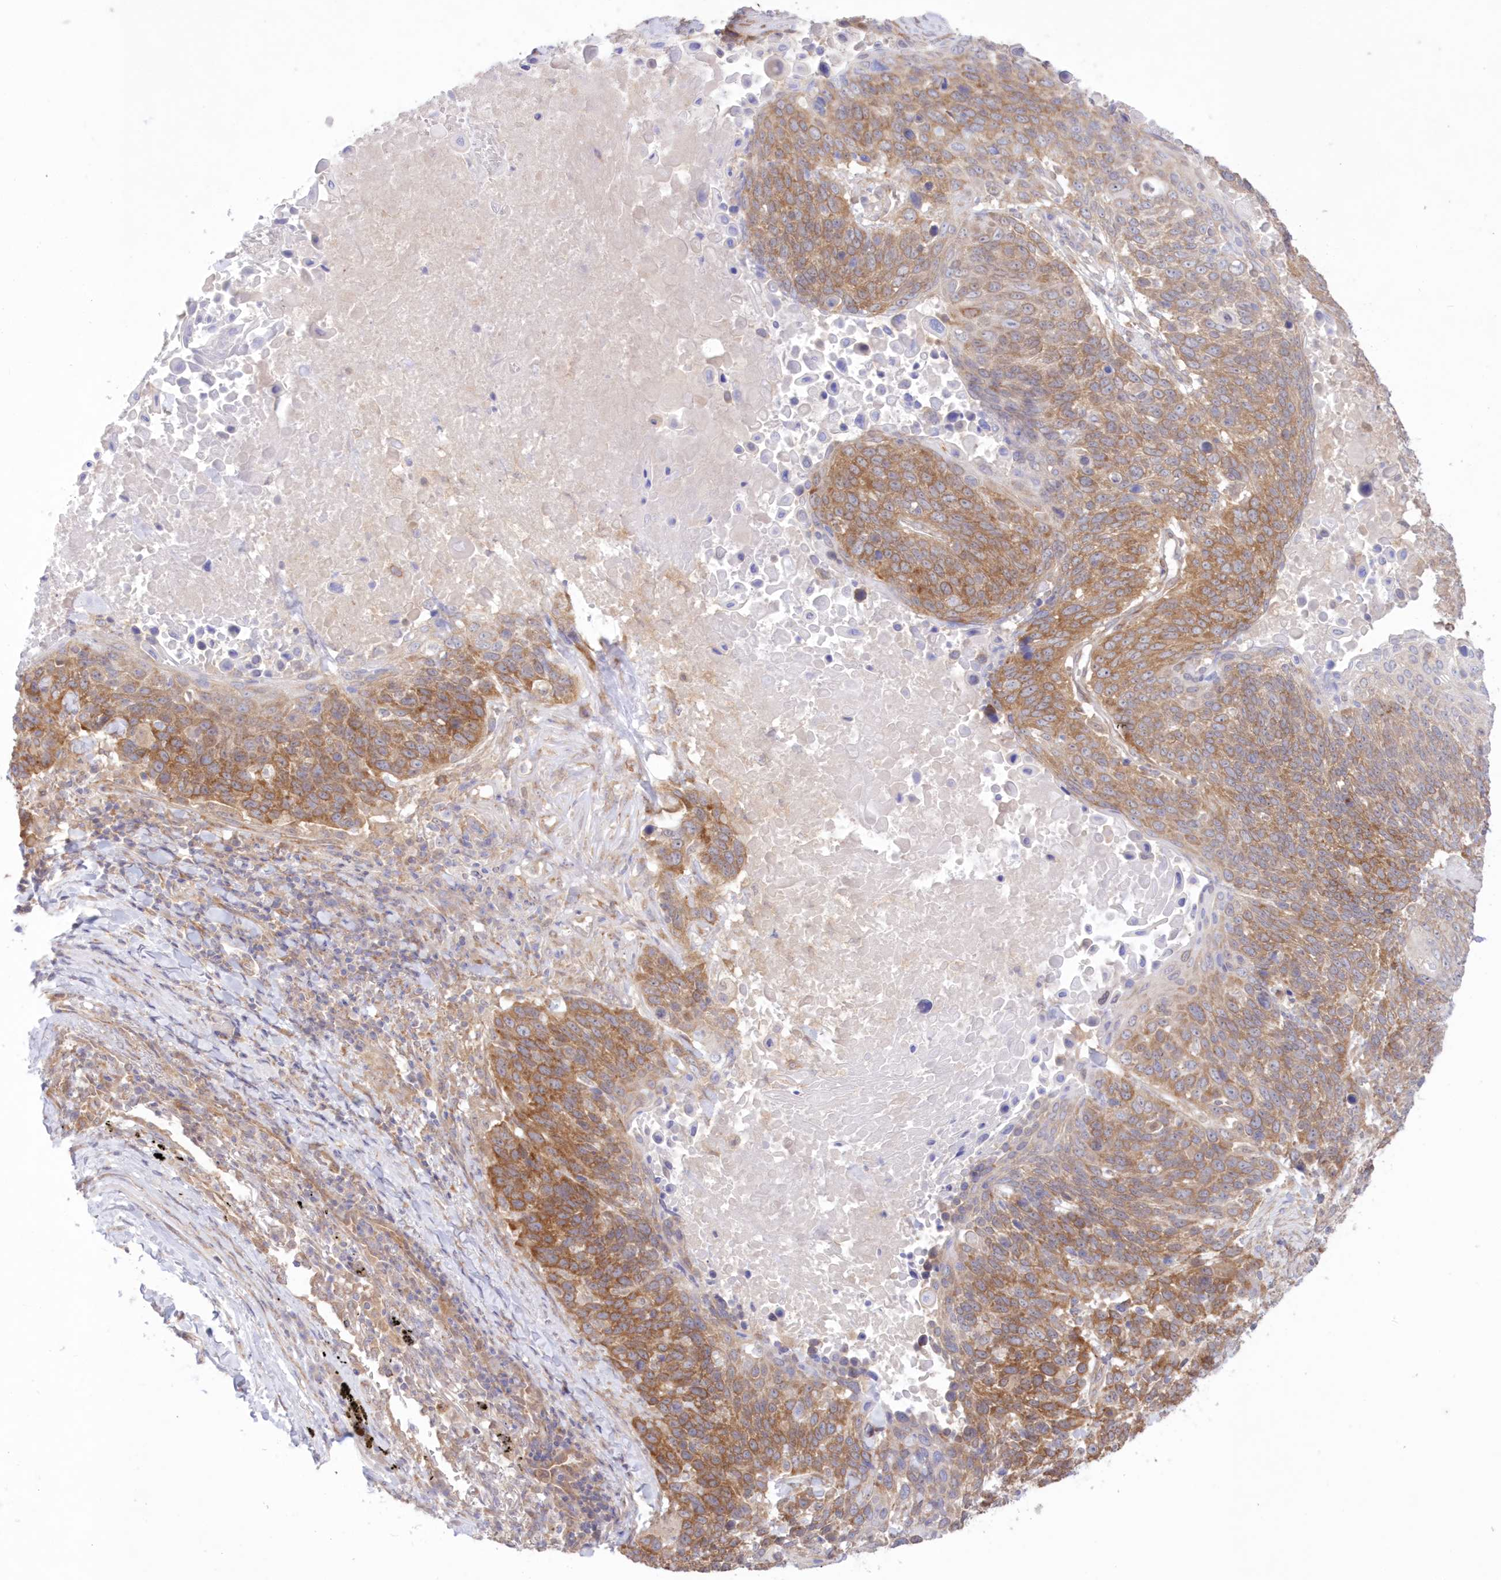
{"staining": {"intensity": "moderate", "quantity": ">75%", "location": "cytoplasmic/membranous"}, "tissue": "lung cancer", "cell_type": "Tumor cells", "image_type": "cancer", "snomed": [{"axis": "morphology", "description": "Squamous cell carcinoma, NOS"}, {"axis": "topography", "description": "Lung"}], "caption": "A photomicrograph showing moderate cytoplasmic/membranous expression in approximately >75% of tumor cells in squamous cell carcinoma (lung), as visualized by brown immunohistochemical staining.", "gene": "RNPEP", "patient": {"sex": "male", "age": 66}}